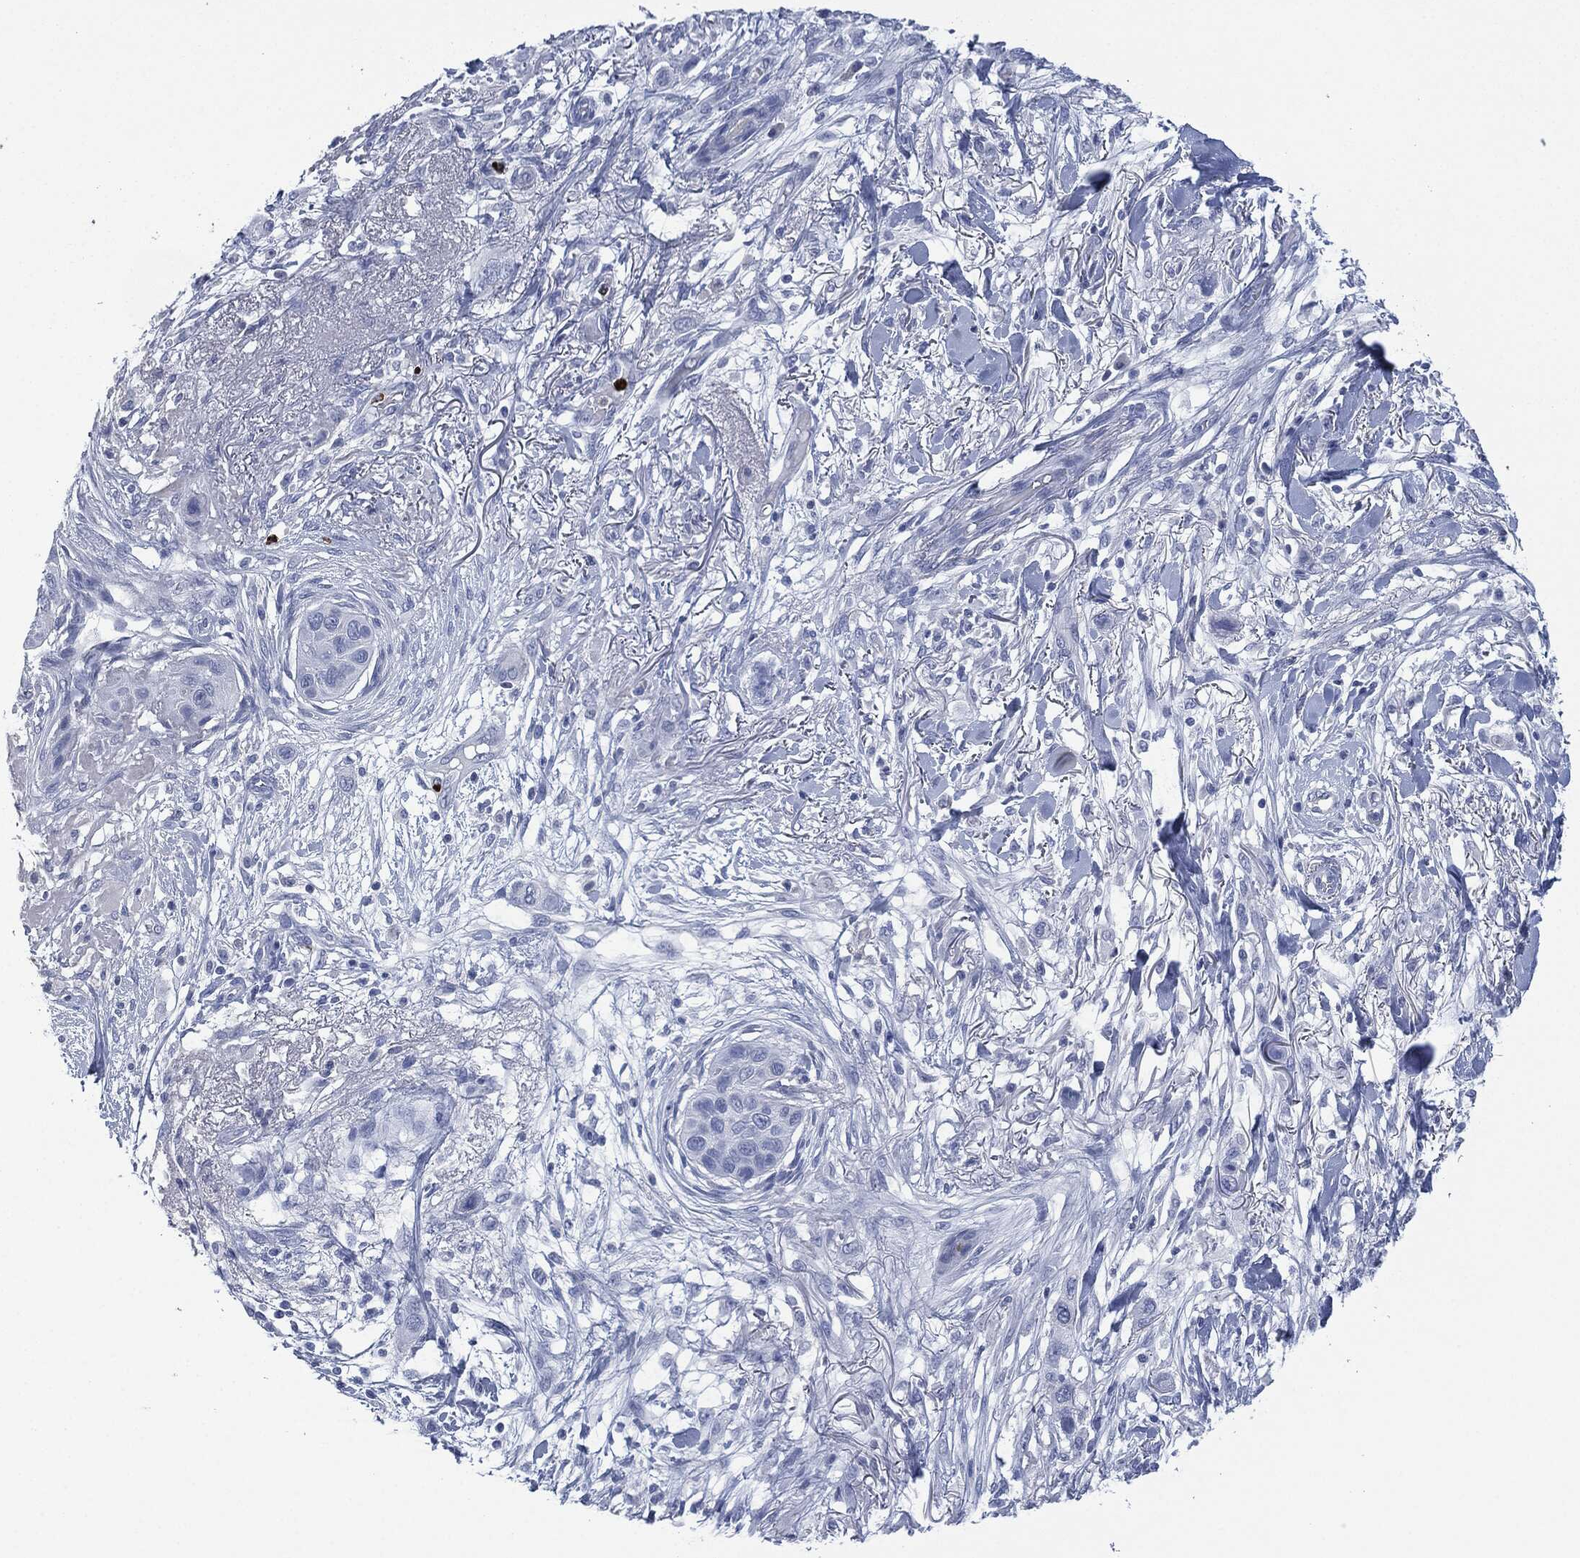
{"staining": {"intensity": "negative", "quantity": "none", "location": "none"}, "tissue": "skin cancer", "cell_type": "Tumor cells", "image_type": "cancer", "snomed": [{"axis": "morphology", "description": "Squamous cell carcinoma, NOS"}, {"axis": "topography", "description": "Skin"}], "caption": "Tumor cells show no significant staining in squamous cell carcinoma (skin).", "gene": "CEACAM8", "patient": {"sex": "male", "age": 79}}